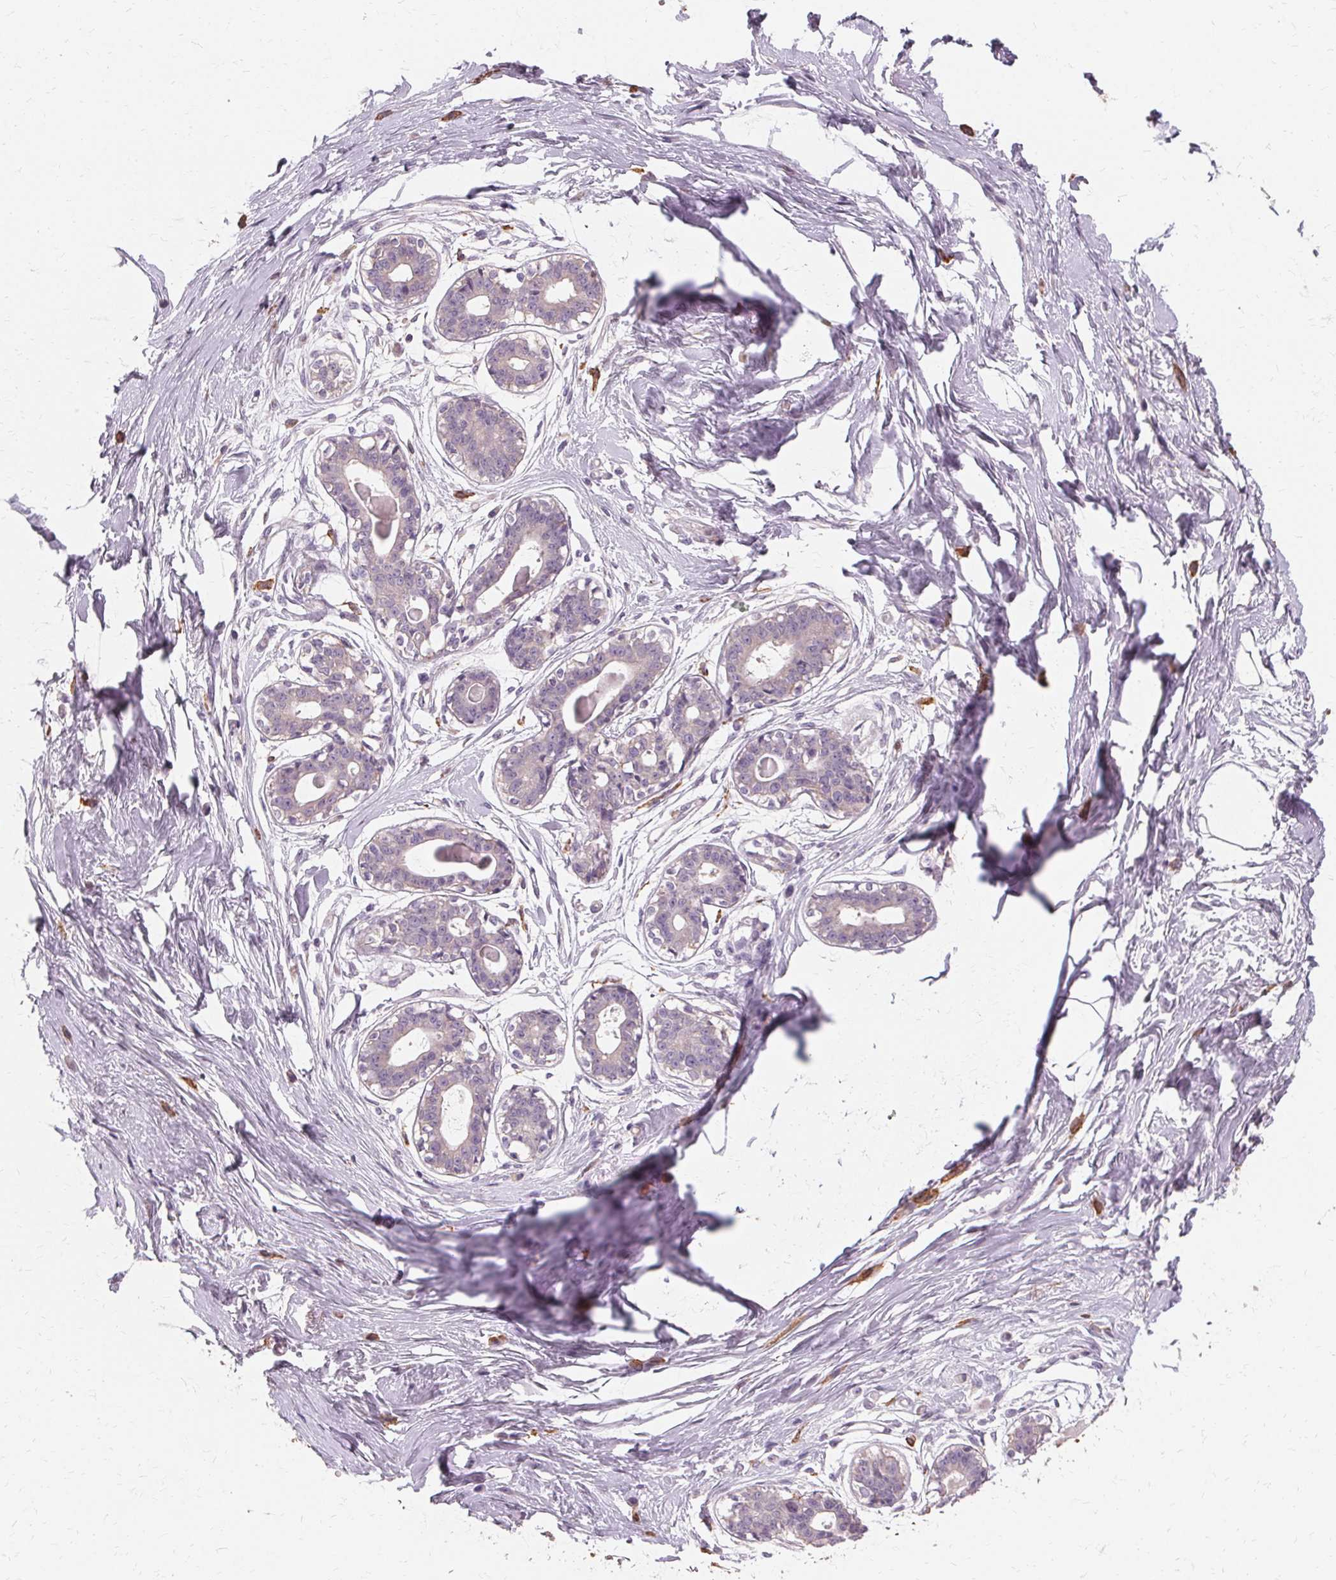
{"staining": {"intensity": "negative", "quantity": "none", "location": "none"}, "tissue": "breast", "cell_type": "Adipocytes", "image_type": "normal", "snomed": [{"axis": "morphology", "description": "Normal tissue, NOS"}, {"axis": "topography", "description": "Breast"}], "caption": "IHC micrograph of unremarkable breast stained for a protein (brown), which demonstrates no expression in adipocytes. (DAB (3,3'-diaminobenzidine) IHC with hematoxylin counter stain).", "gene": "IFNGR1", "patient": {"sex": "female", "age": 45}}